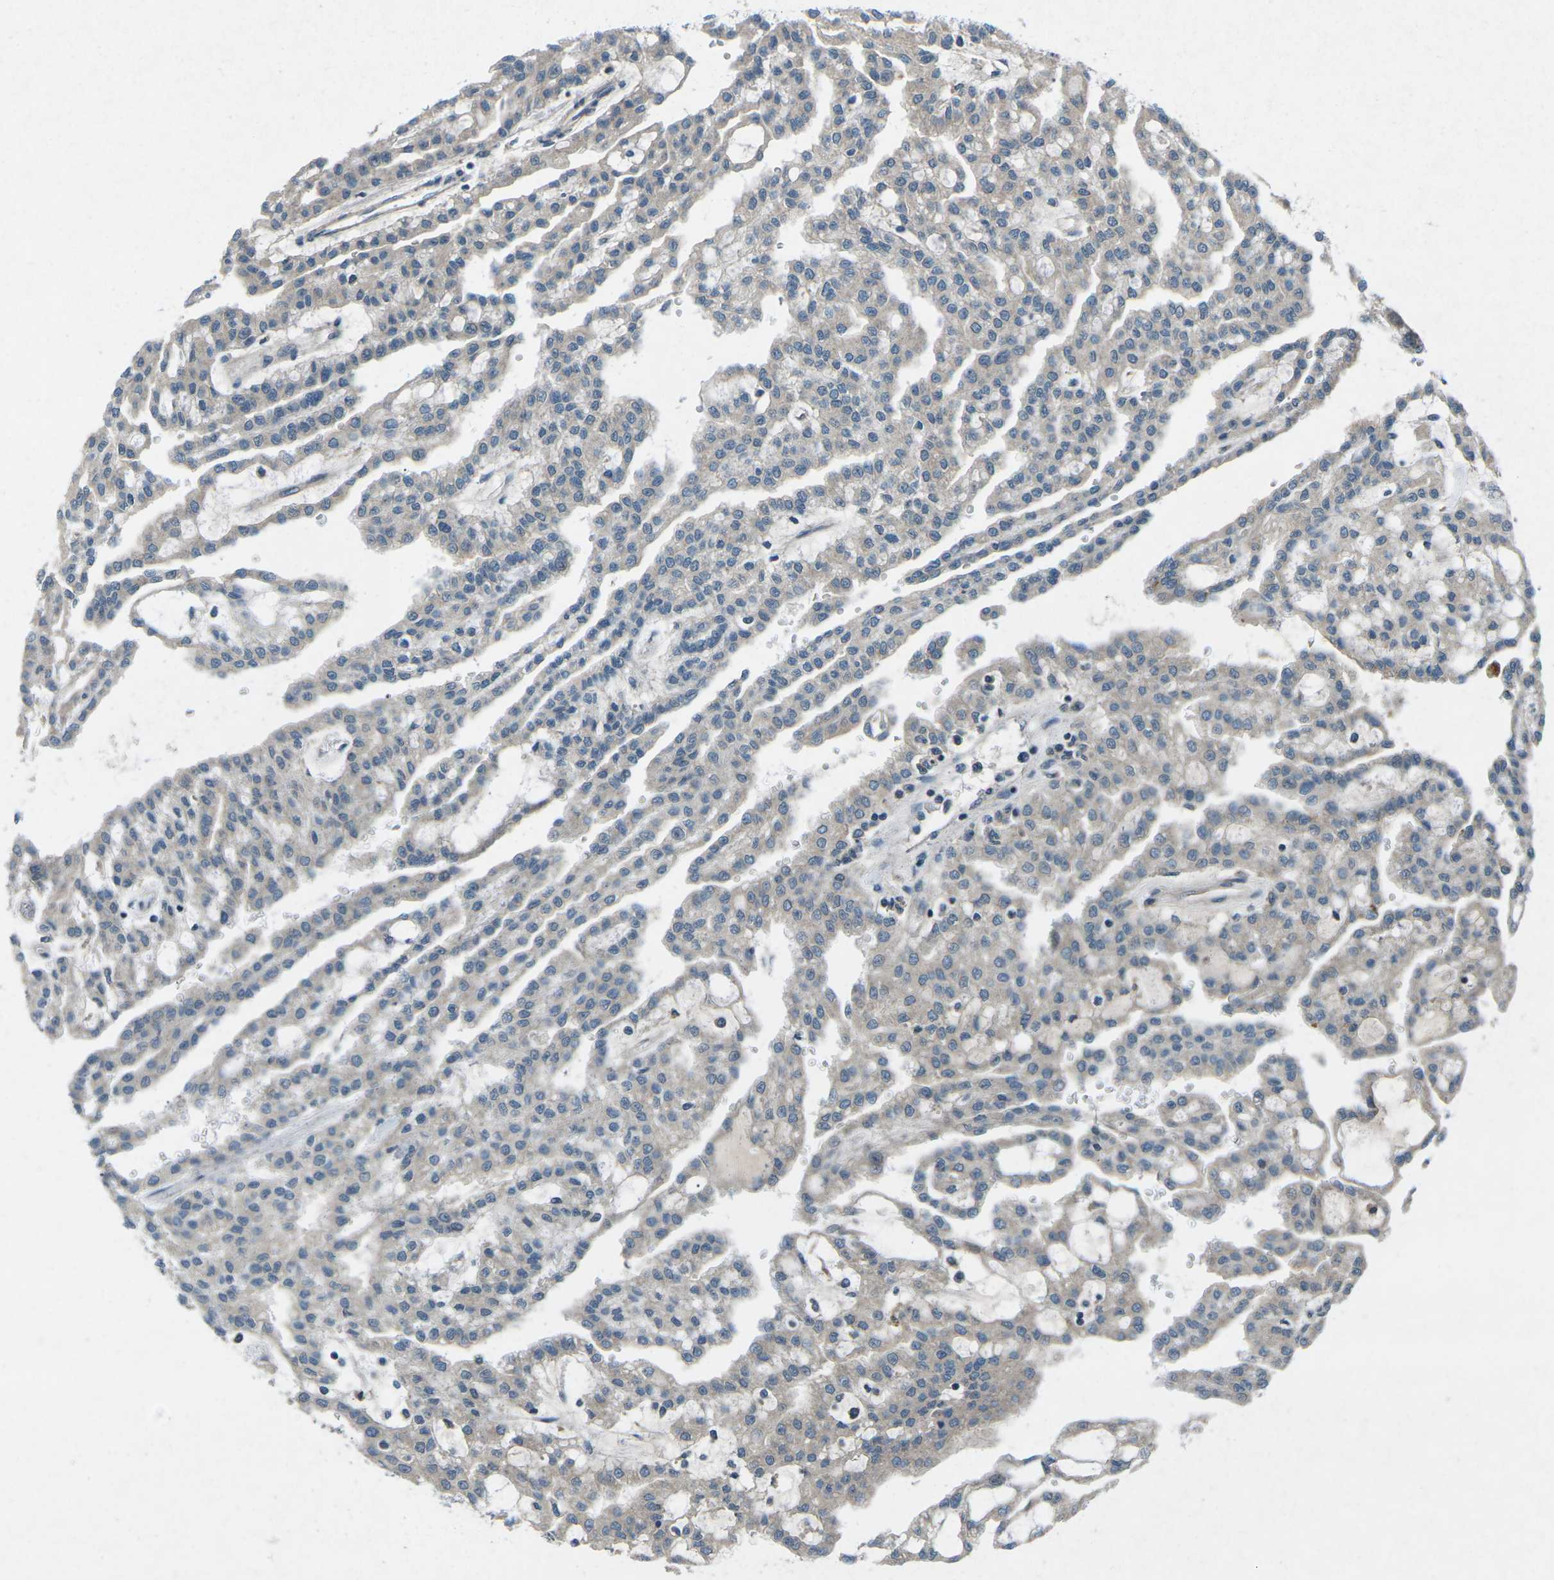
{"staining": {"intensity": "negative", "quantity": "none", "location": "none"}, "tissue": "renal cancer", "cell_type": "Tumor cells", "image_type": "cancer", "snomed": [{"axis": "morphology", "description": "Adenocarcinoma, NOS"}, {"axis": "topography", "description": "Kidney"}], "caption": "Immunohistochemistry photomicrograph of renal adenocarcinoma stained for a protein (brown), which exhibits no staining in tumor cells.", "gene": "CDK16", "patient": {"sex": "male", "age": 63}}